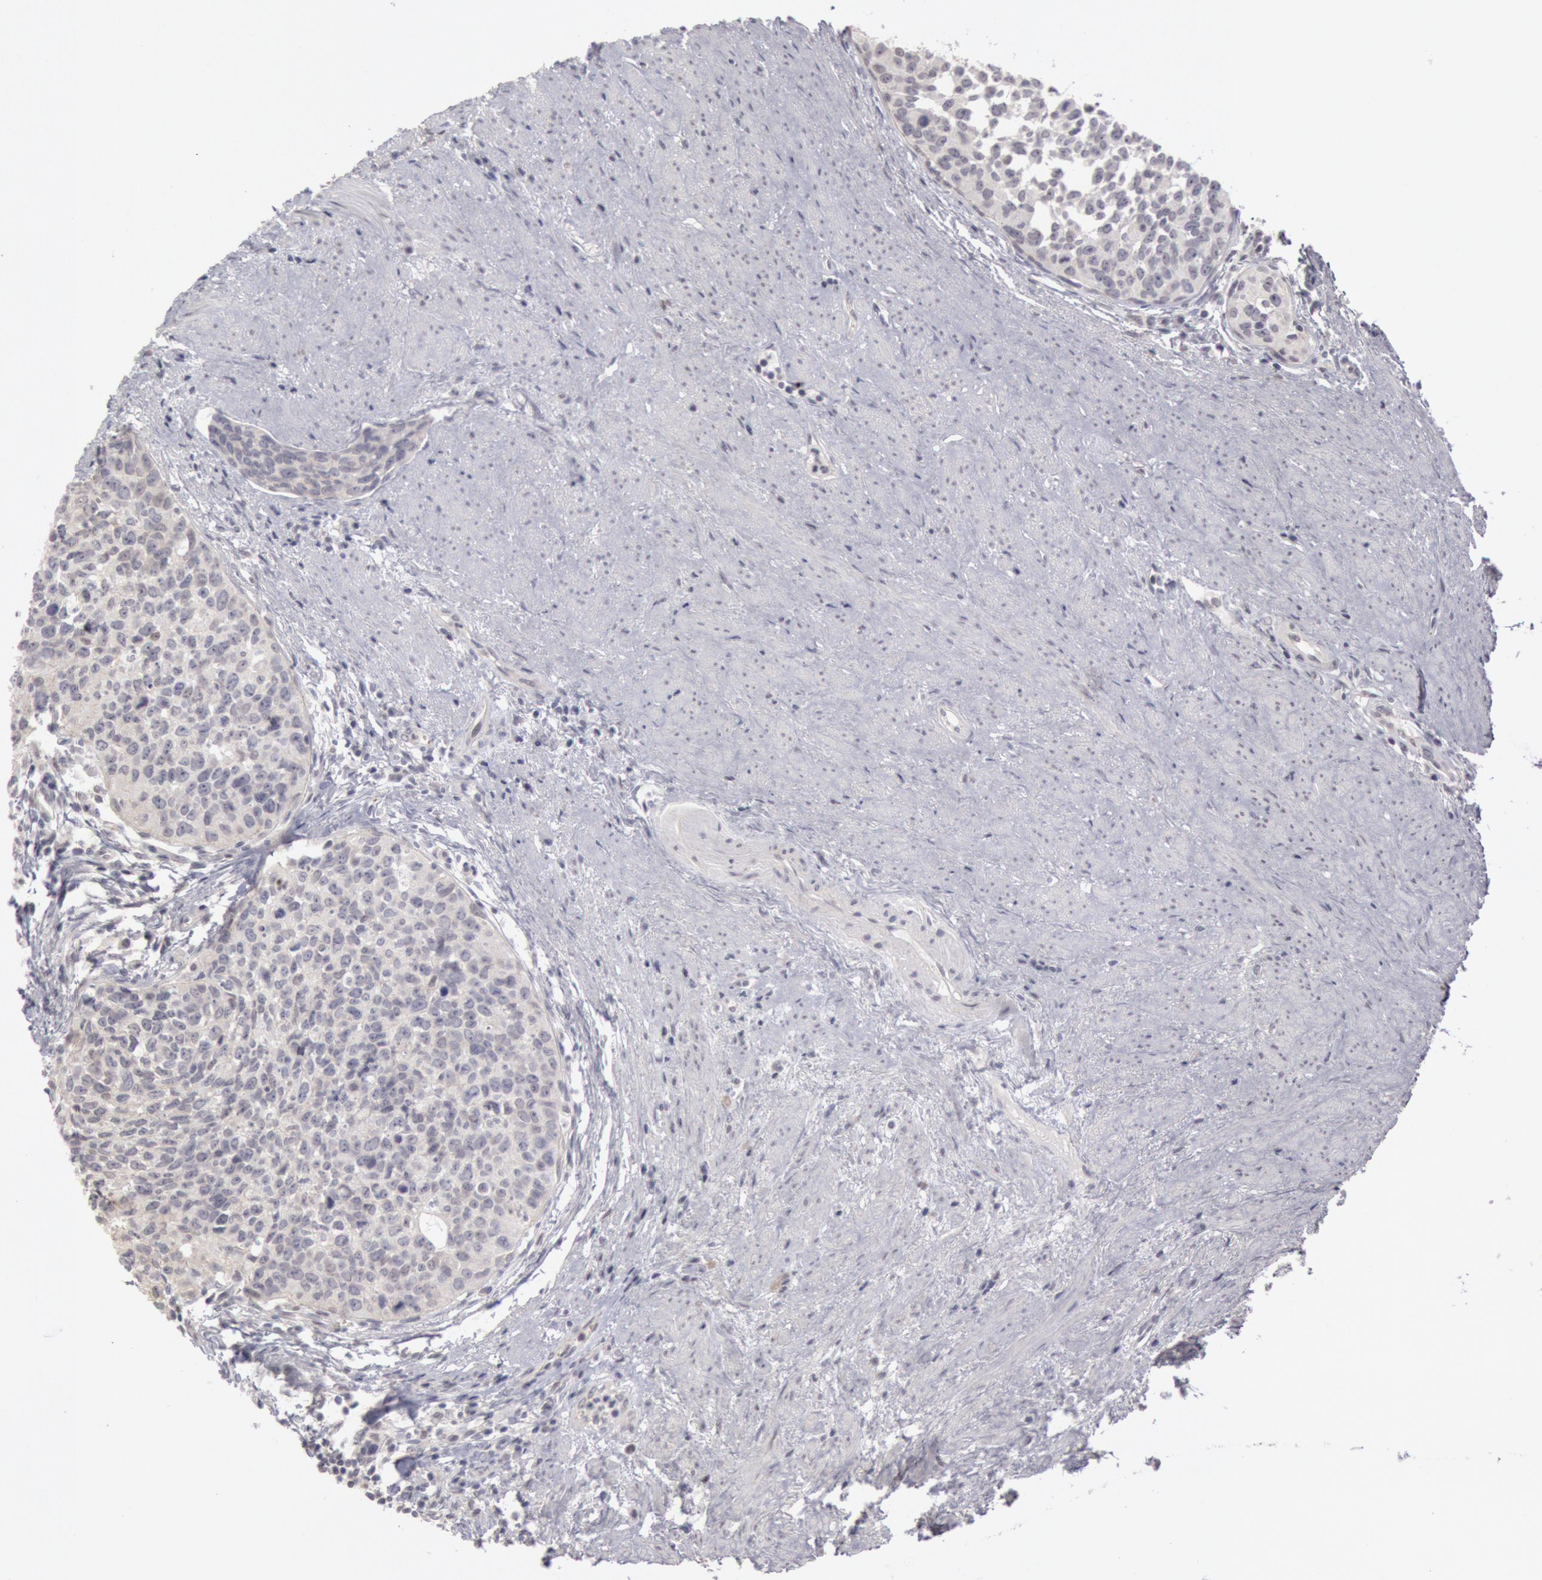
{"staining": {"intensity": "negative", "quantity": "none", "location": "none"}, "tissue": "urothelial cancer", "cell_type": "Tumor cells", "image_type": "cancer", "snomed": [{"axis": "morphology", "description": "Urothelial carcinoma, High grade"}, {"axis": "topography", "description": "Urinary bladder"}], "caption": "Tumor cells show no significant expression in high-grade urothelial carcinoma.", "gene": "RIMBP3C", "patient": {"sex": "male", "age": 81}}